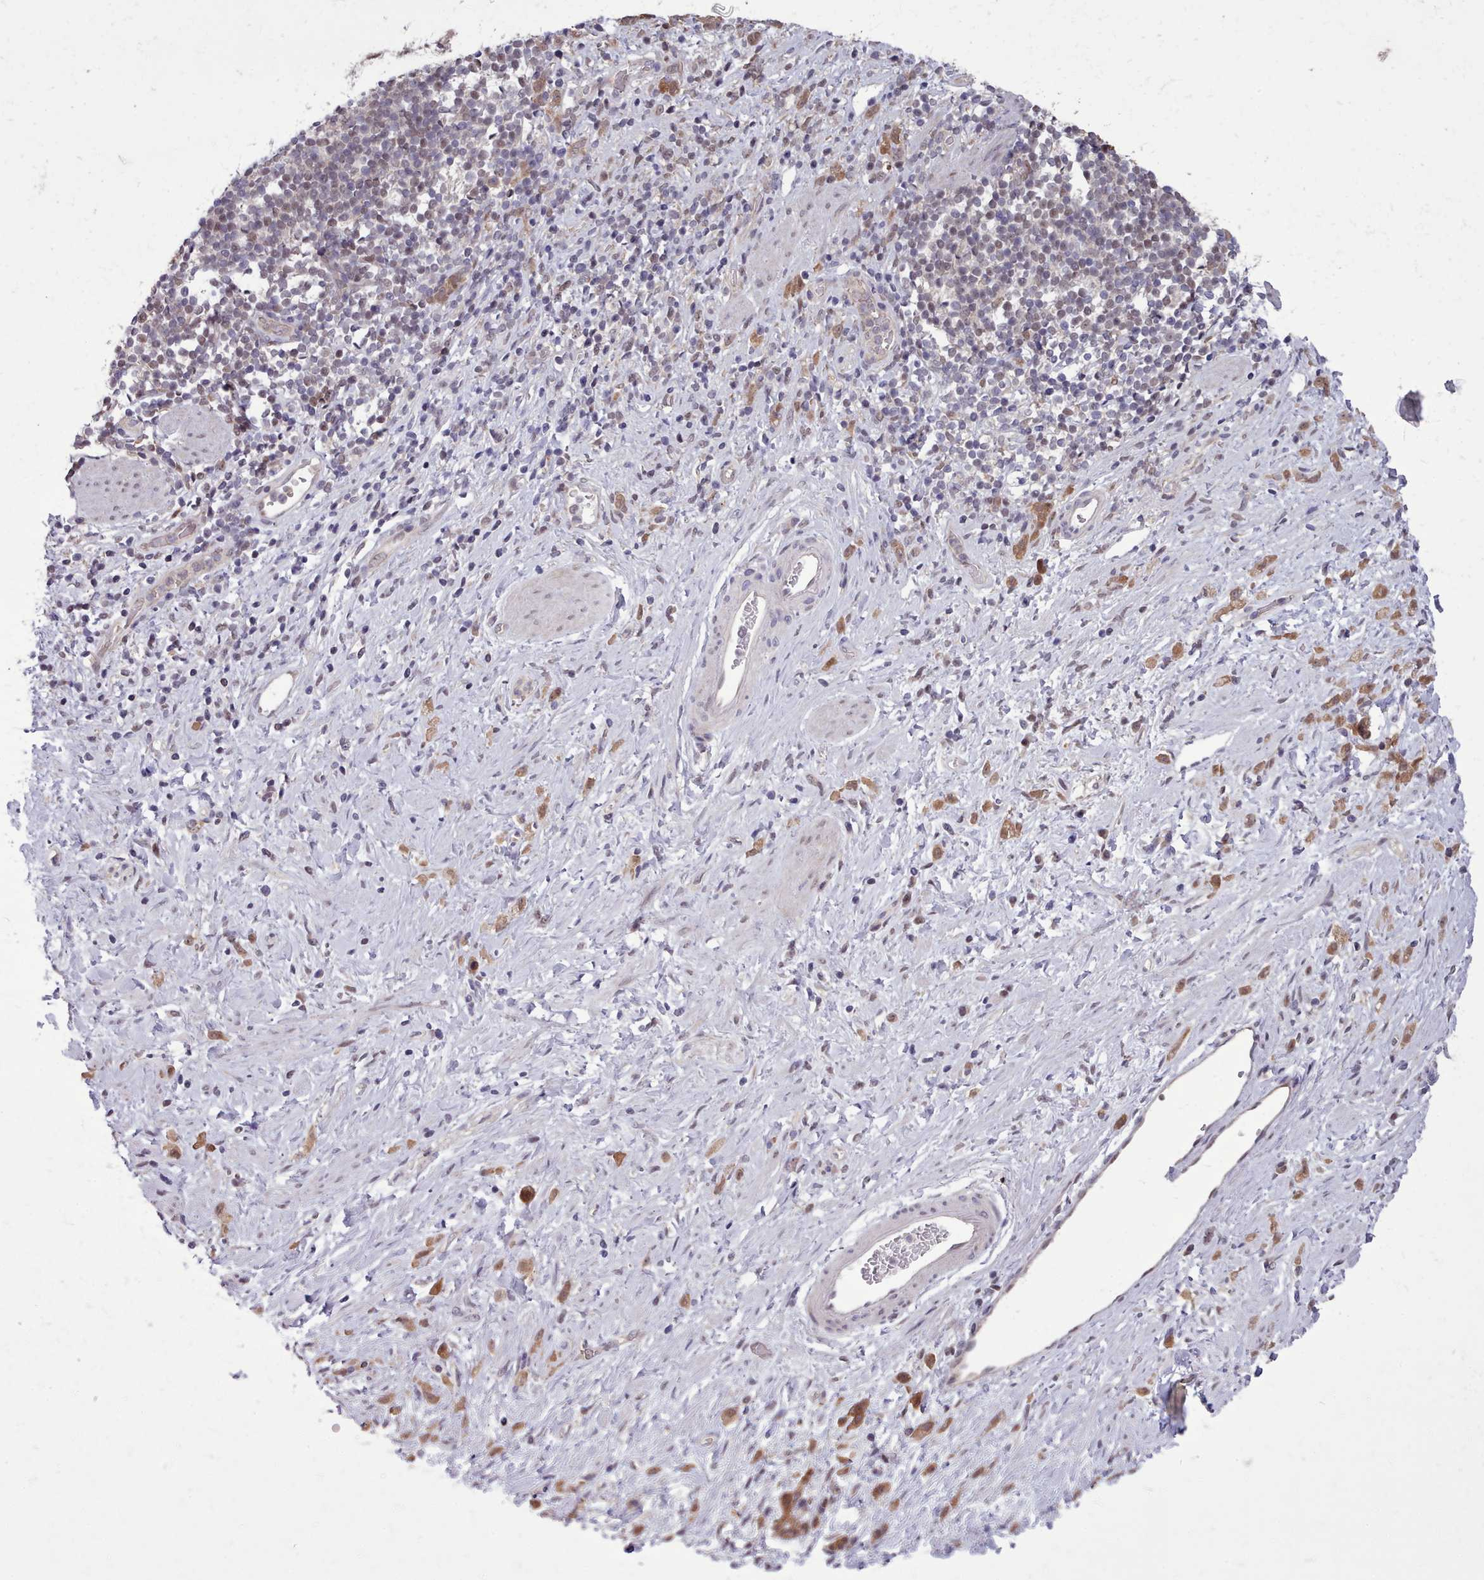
{"staining": {"intensity": "moderate", "quantity": ">75%", "location": "cytoplasmic/membranous,nuclear"}, "tissue": "stomach cancer", "cell_type": "Tumor cells", "image_type": "cancer", "snomed": [{"axis": "morphology", "description": "Adenocarcinoma, NOS"}, {"axis": "topography", "description": "Stomach"}], "caption": "Approximately >75% of tumor cells in stomach cancer demonstrate moderate cytoplasmic/membranous and nuclear protein positivity as visualized by brown immunohistochemical staining.", "gene": "AHCY", "patient": {"sex": "female", "age": 60}}